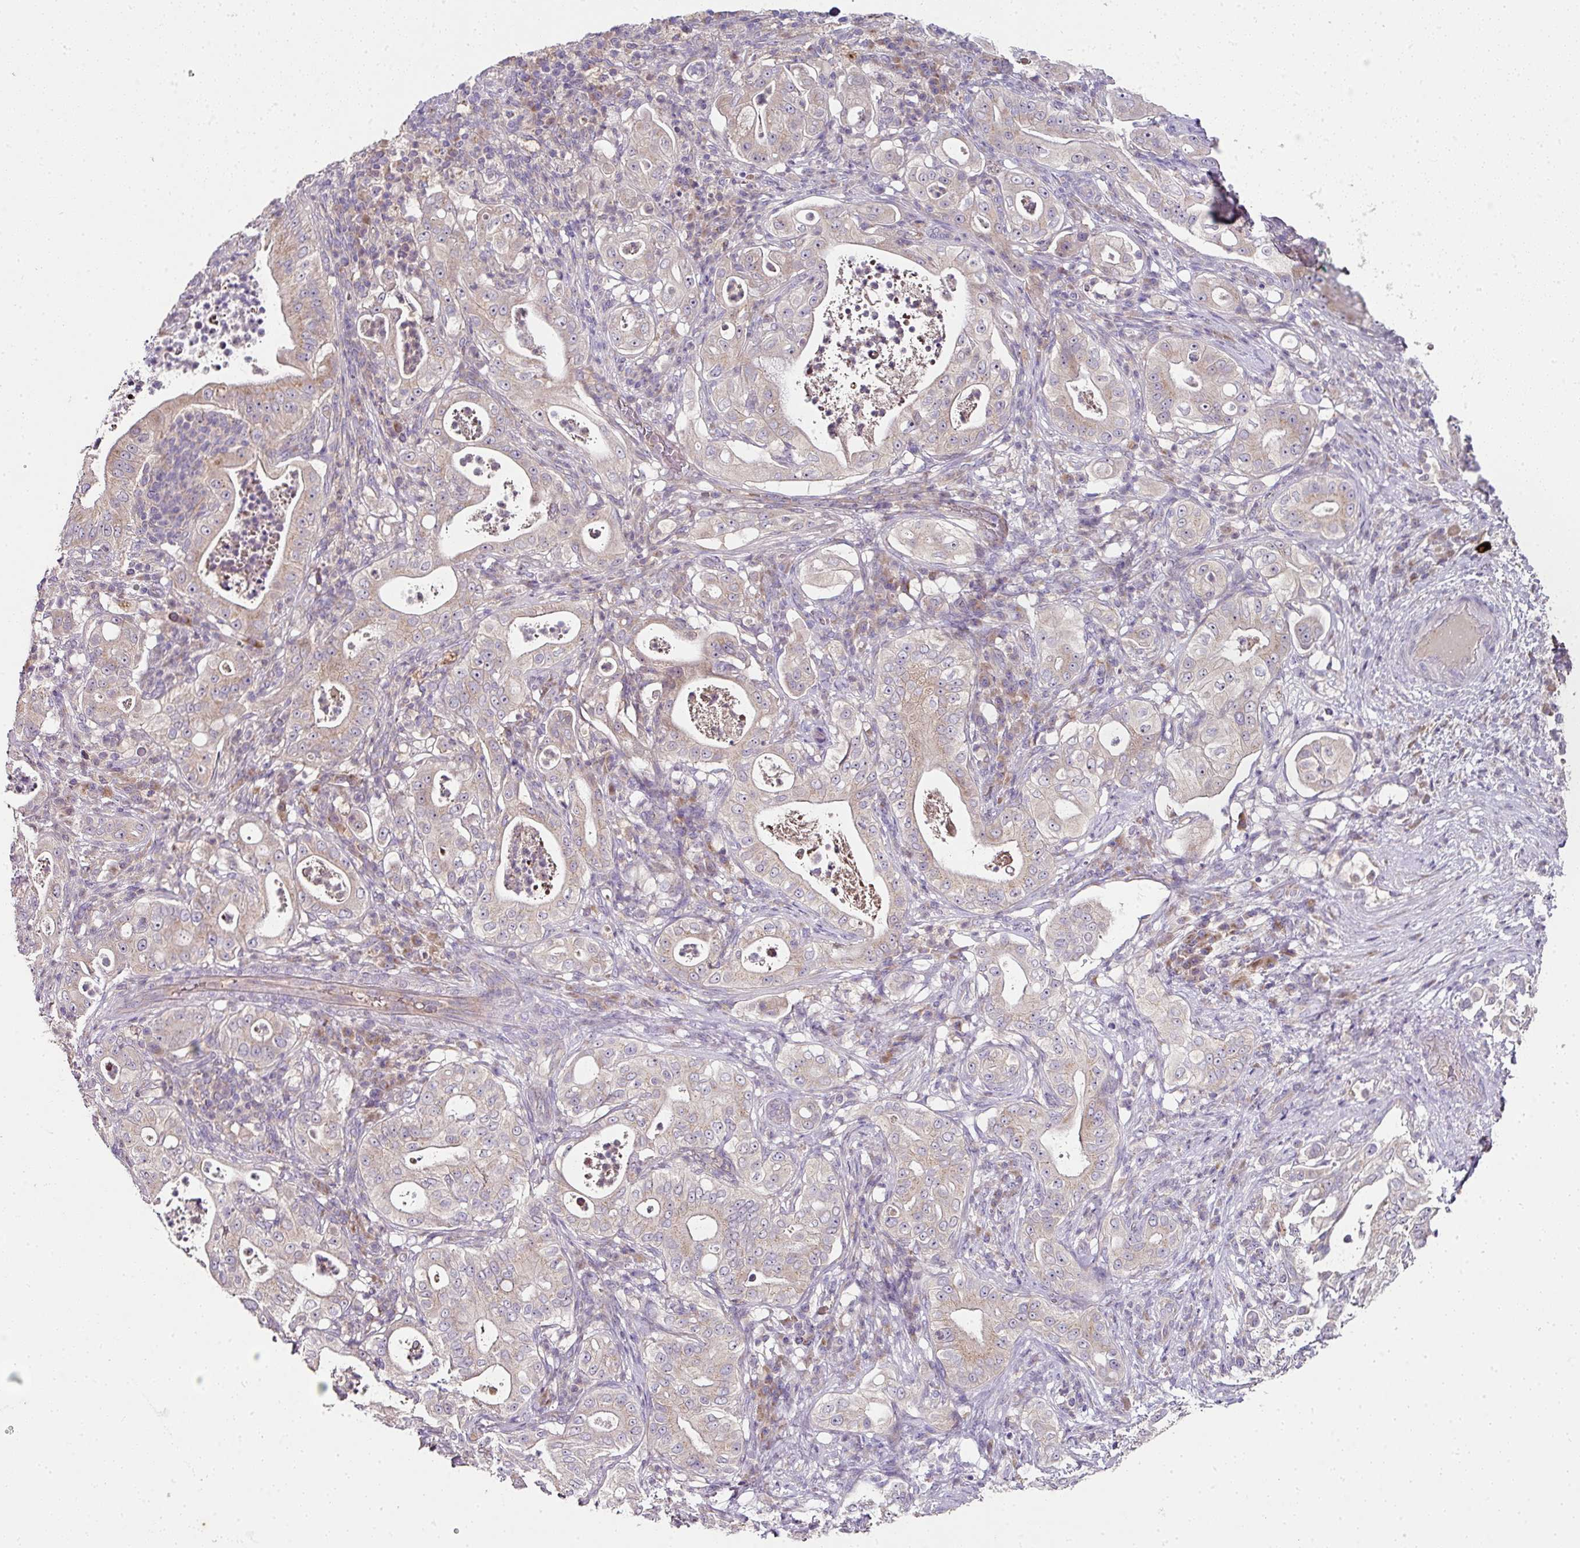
{"staining": {"intensity": "moderate", "quantity": "<25%", "location": "cytoplasmic/membranous"}, "tissue": "pancreatic cancer", "cell_type": "Tumor cells", "image_type": "cancer", "snomed": [{"axis": "morphology", "description": "Adenocarcinoma, NOS"}, {"axis": "topography", "description": "Pancreas"}], "caption": "The micrograph exhibits immunohistochemical staining of pancreatic cancer (adenocarcinoma). There is moderate cytoplasmic/membranous staining is appreciated in approximately <25% of tumor cells.", "gene": "SKIC2", "patient": {"sex": "male", "age": 71}}